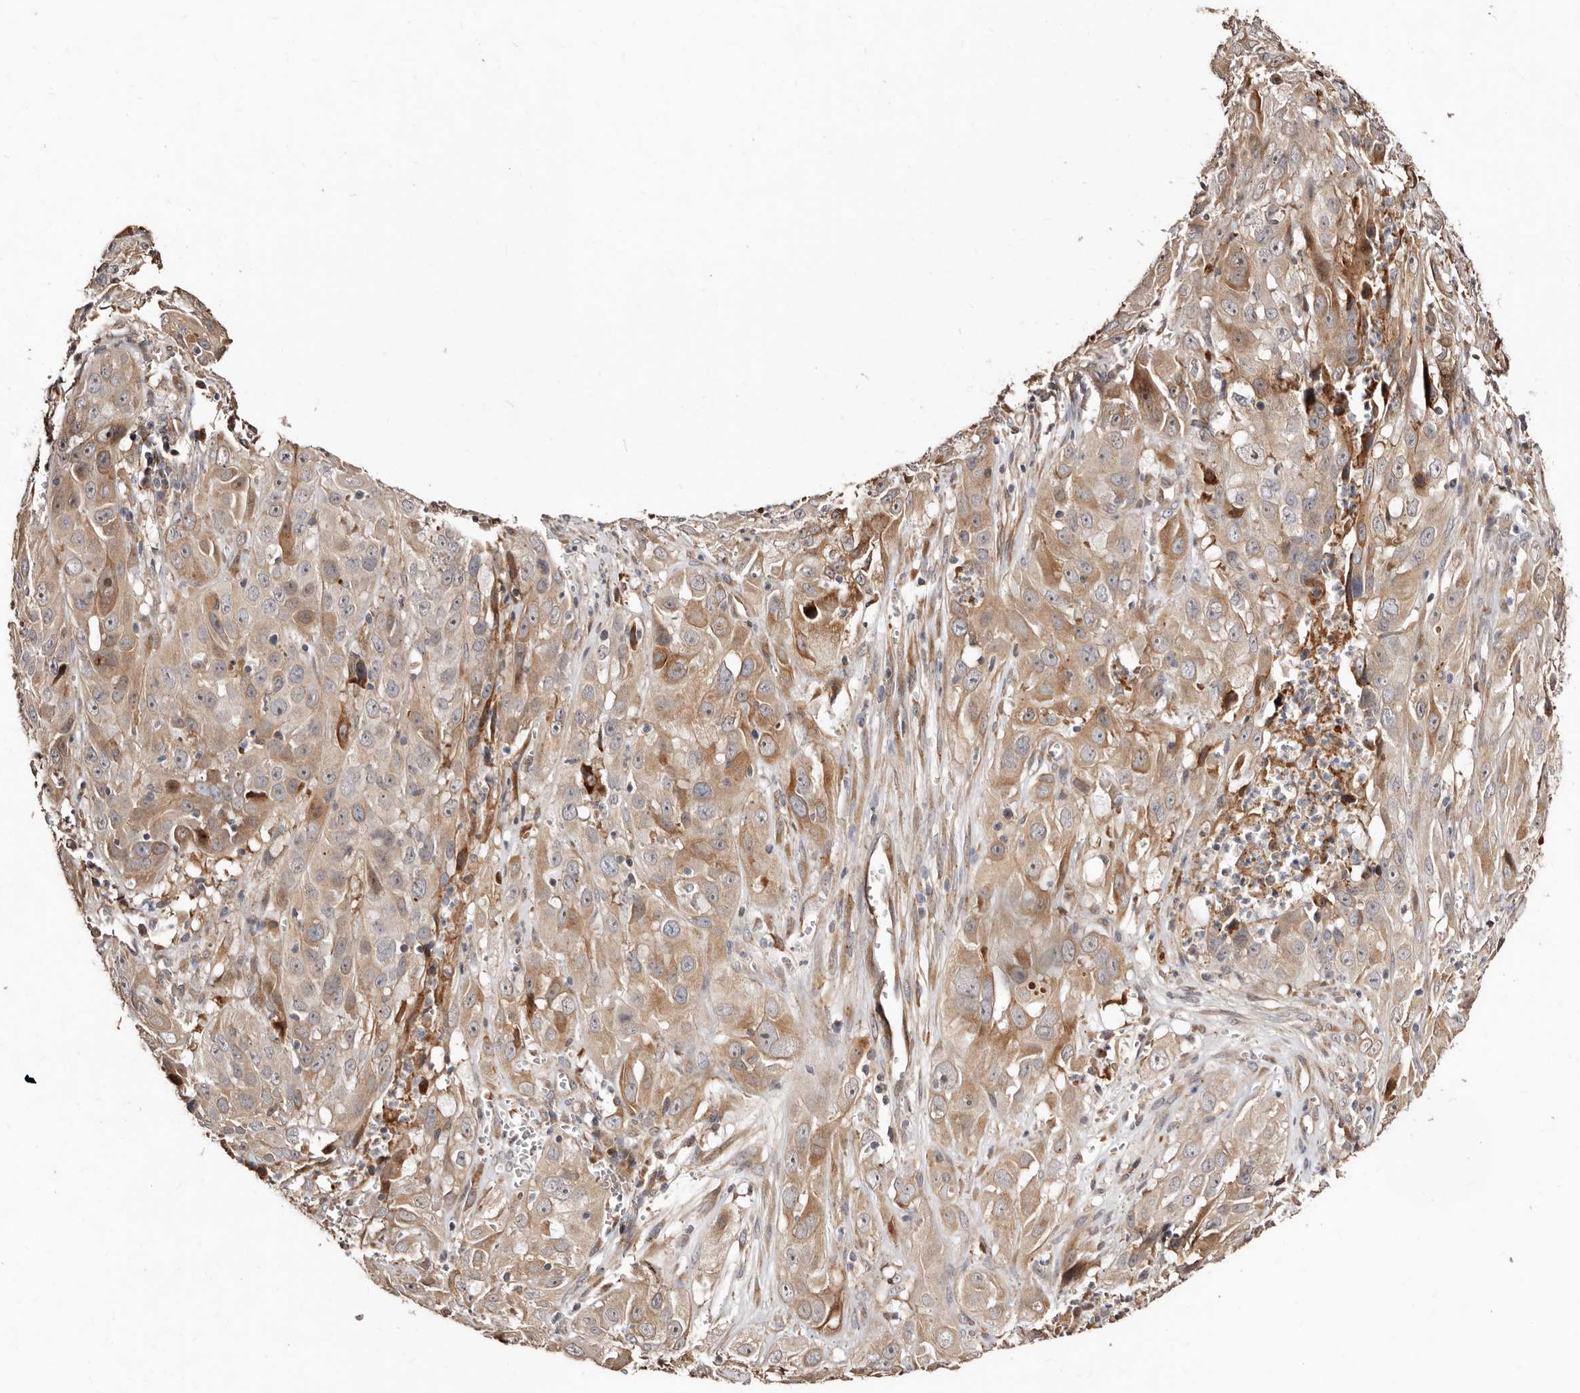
{"staining": {"intensity": "moderate", "quantity": "25%-75%", "location": "cytoplasmic/membranous"}, "tissue": "cervical cancer", "cell_type": "Tumor cells", "image_type": "cancer", "snomed": [{"axis": "morphology", "description": "Squamous cell carcinoma, NOS"}, {"axis": "topography", "description": "Cervix"}], "caption": "An image showing moderate cytoplasmic/membranous staining in approximately 25%-75% of tumor cells in cervical squamous cell carcinoma, as visualized by brown immunohistochemical staining.", "gene": "APOL6", "patient": {"sex": "female", "age": 32}}